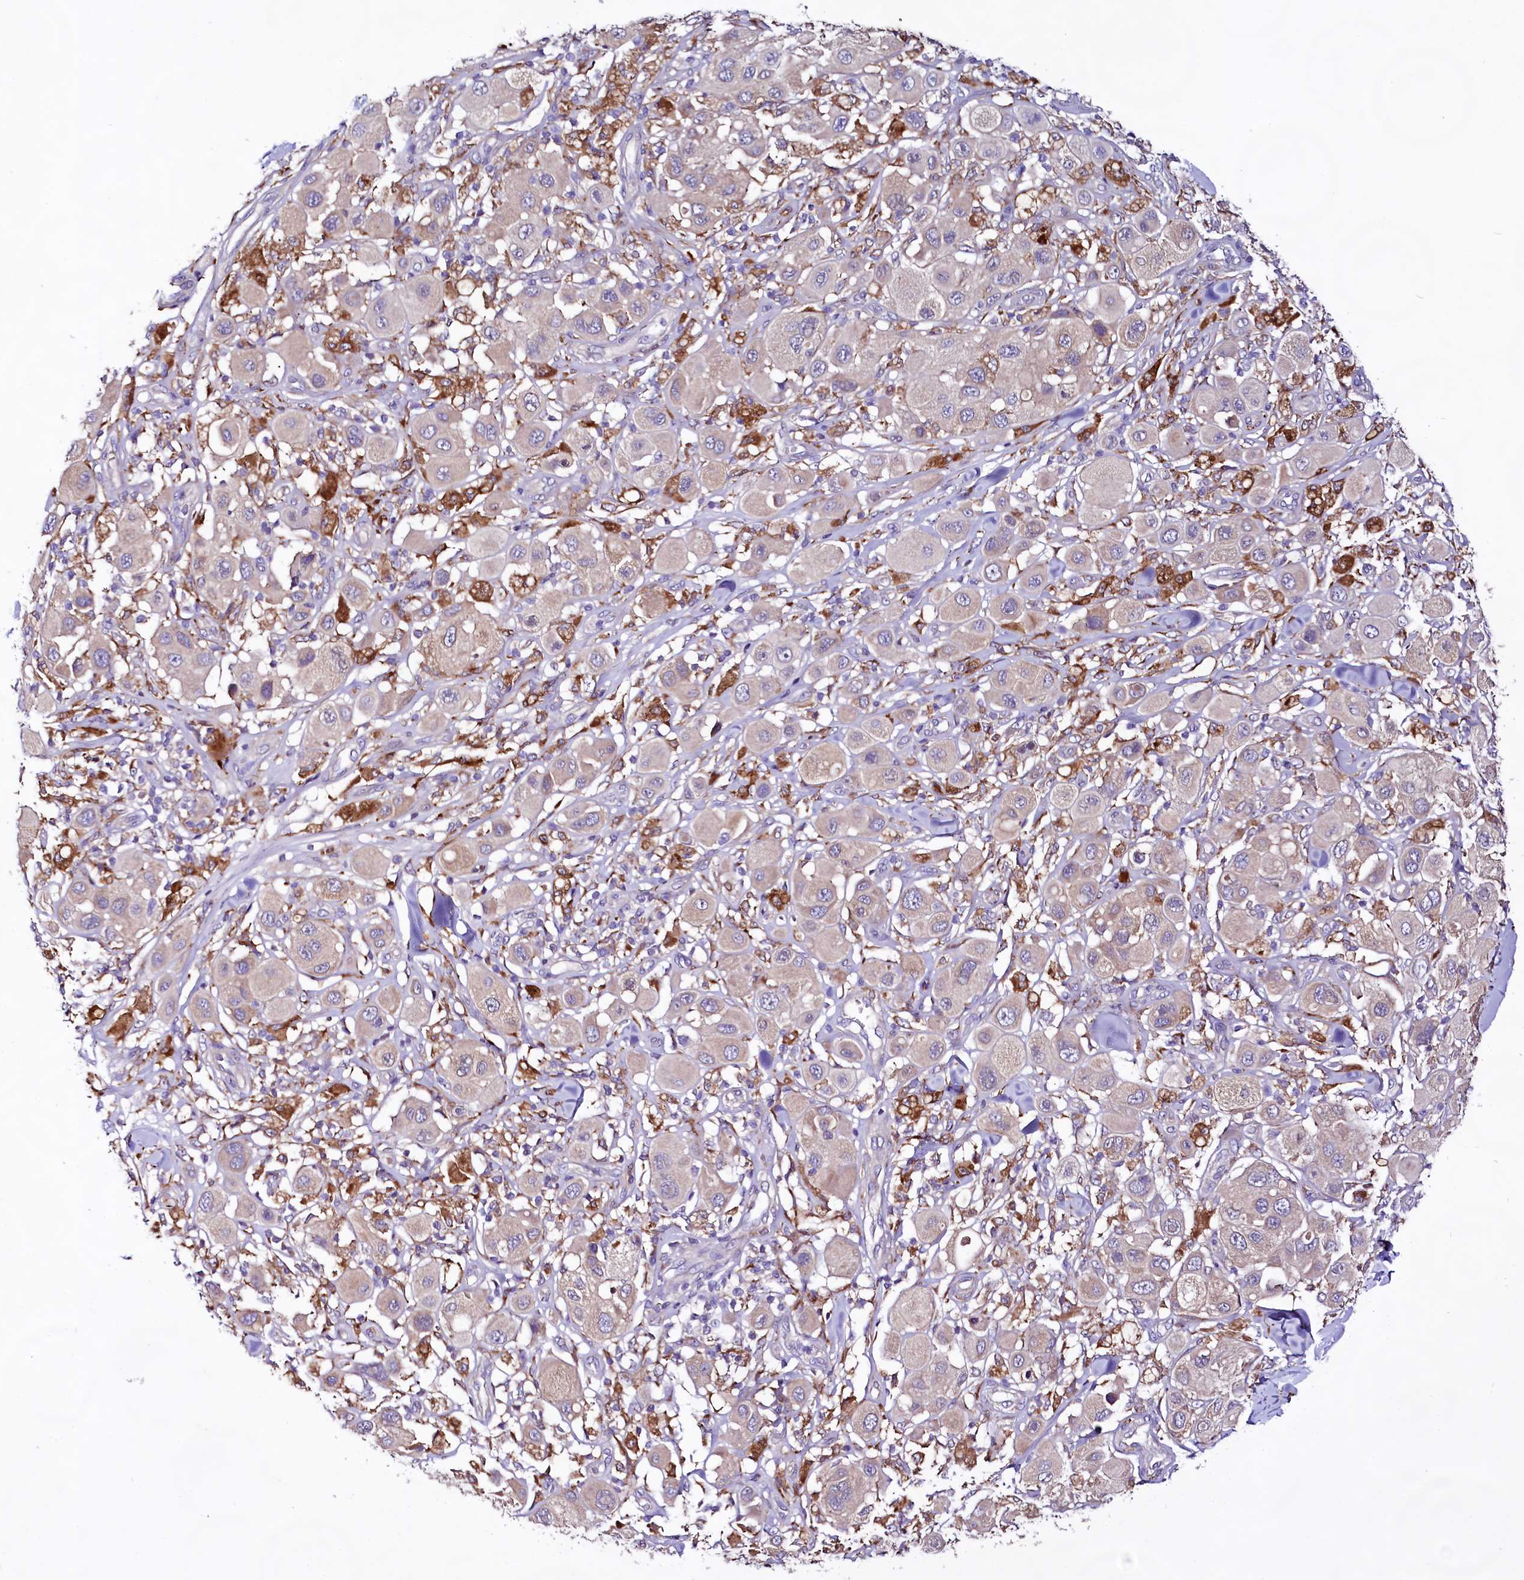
{"staining": {"intensity": "negative", "quantity": "none", "location": "none"}, "tissue": "melanoma", "cell_type": "Tumor cells", "image_type": "cancer", "snomed": [{"axis": "morphology", "description": "Malignant melanoma, Metastatic site"}, {"axis": "topography", "description": "Skin"}], "caption": "Melanoma was stained to show a protein in brown. There is no significant expression in tumor cells.", "gene": "DMXL2", "patient": {"sex": "male", "age": 41}}